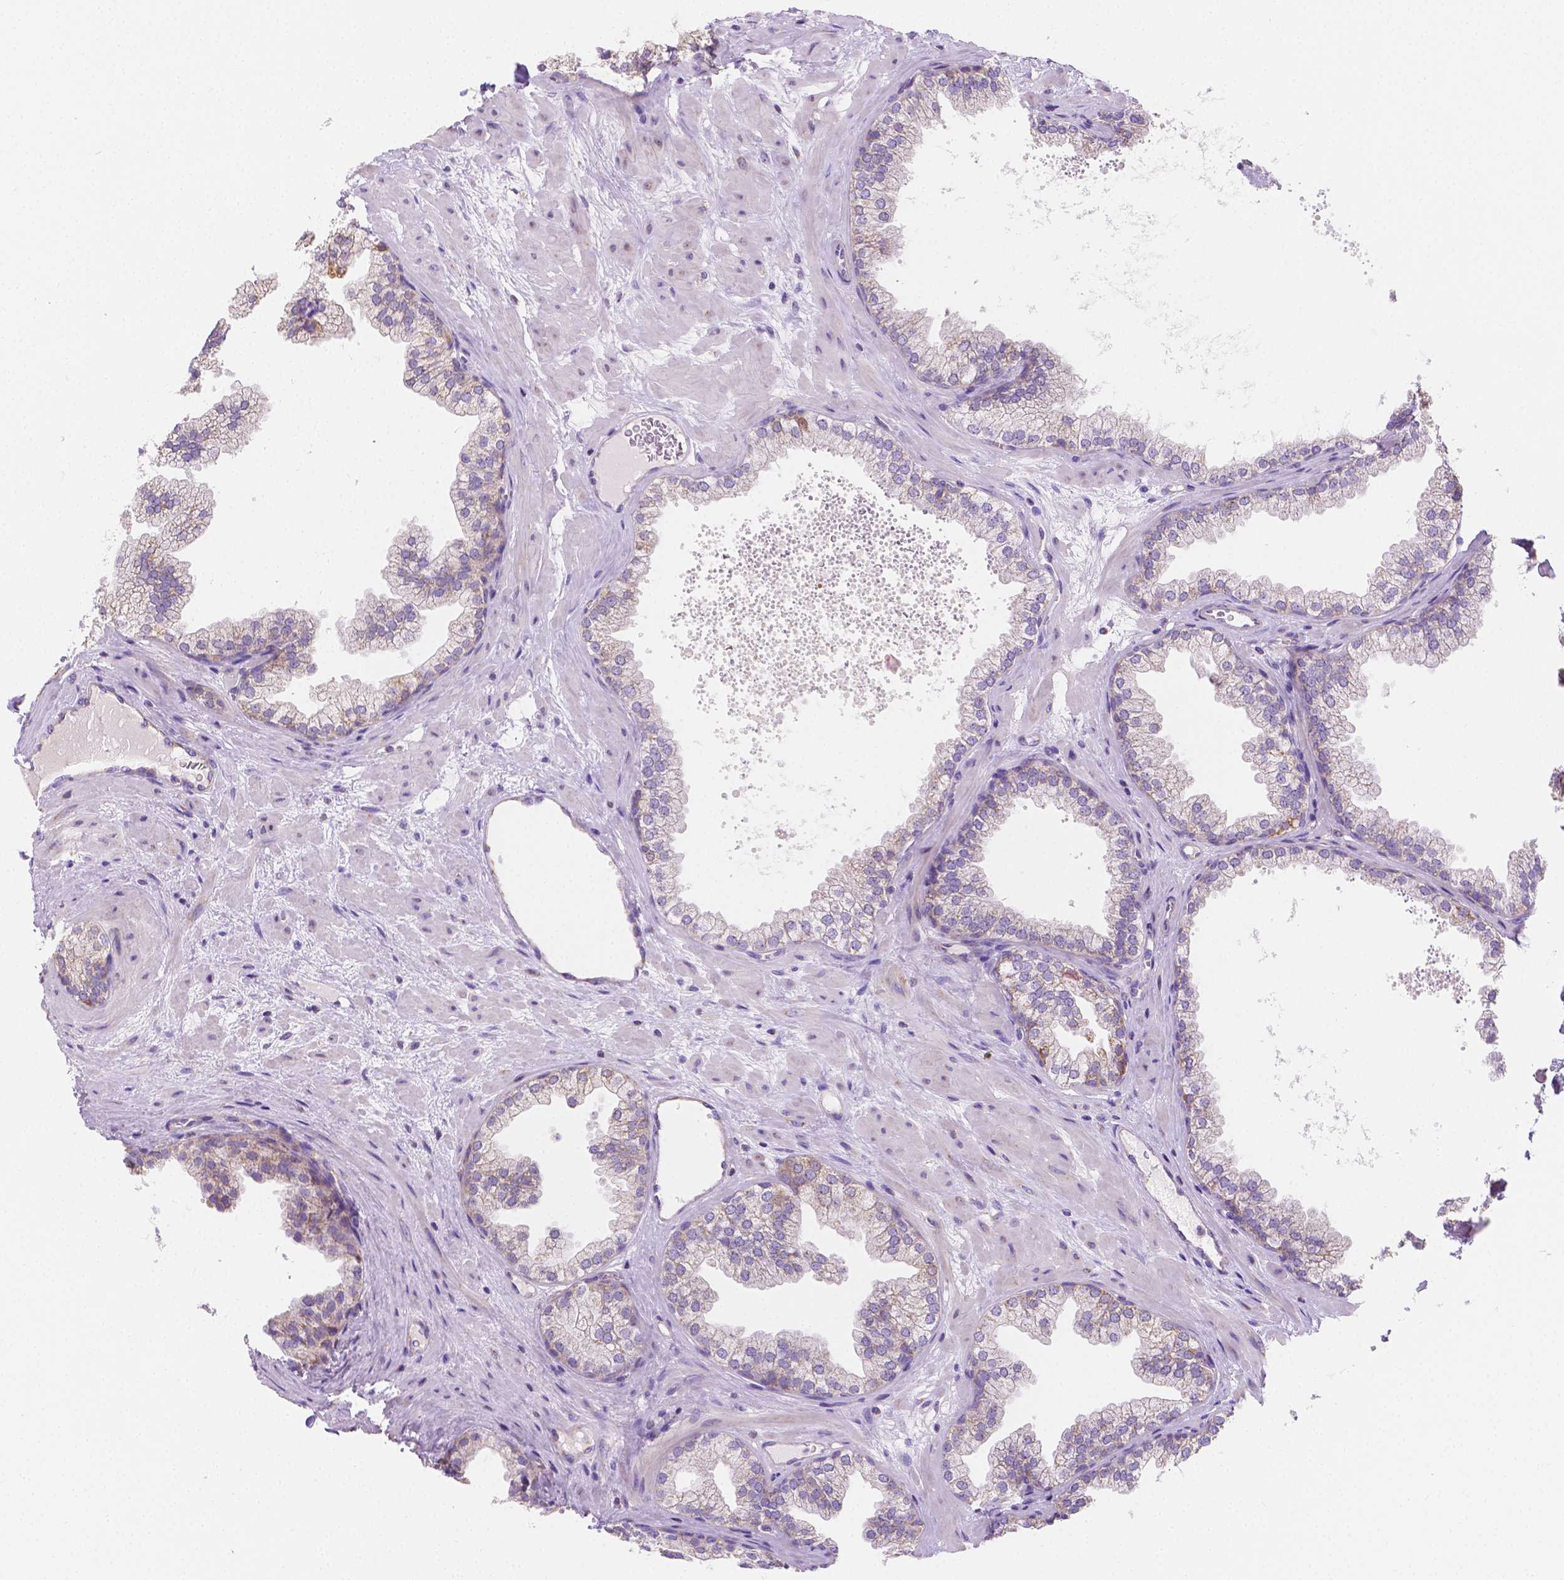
{"staining": {"intensity": "moderate", "quantity": "25%-75%", "location": "cytoplasmic/membranous"}, "tissue": "prostate", "cell_type": "Glandular cells", "image_type": "normal", "snomed": [{"axis": "morphology", "description": "Normal tissue, NOS"}, {"axis": "topography", "description": "Prostate"}], "caption": "Human prostate stained with a protein marker reveals moderate staining in glandular cells.", "gene": "SGTB", "patient": {"sex": "male", "age": 37}}